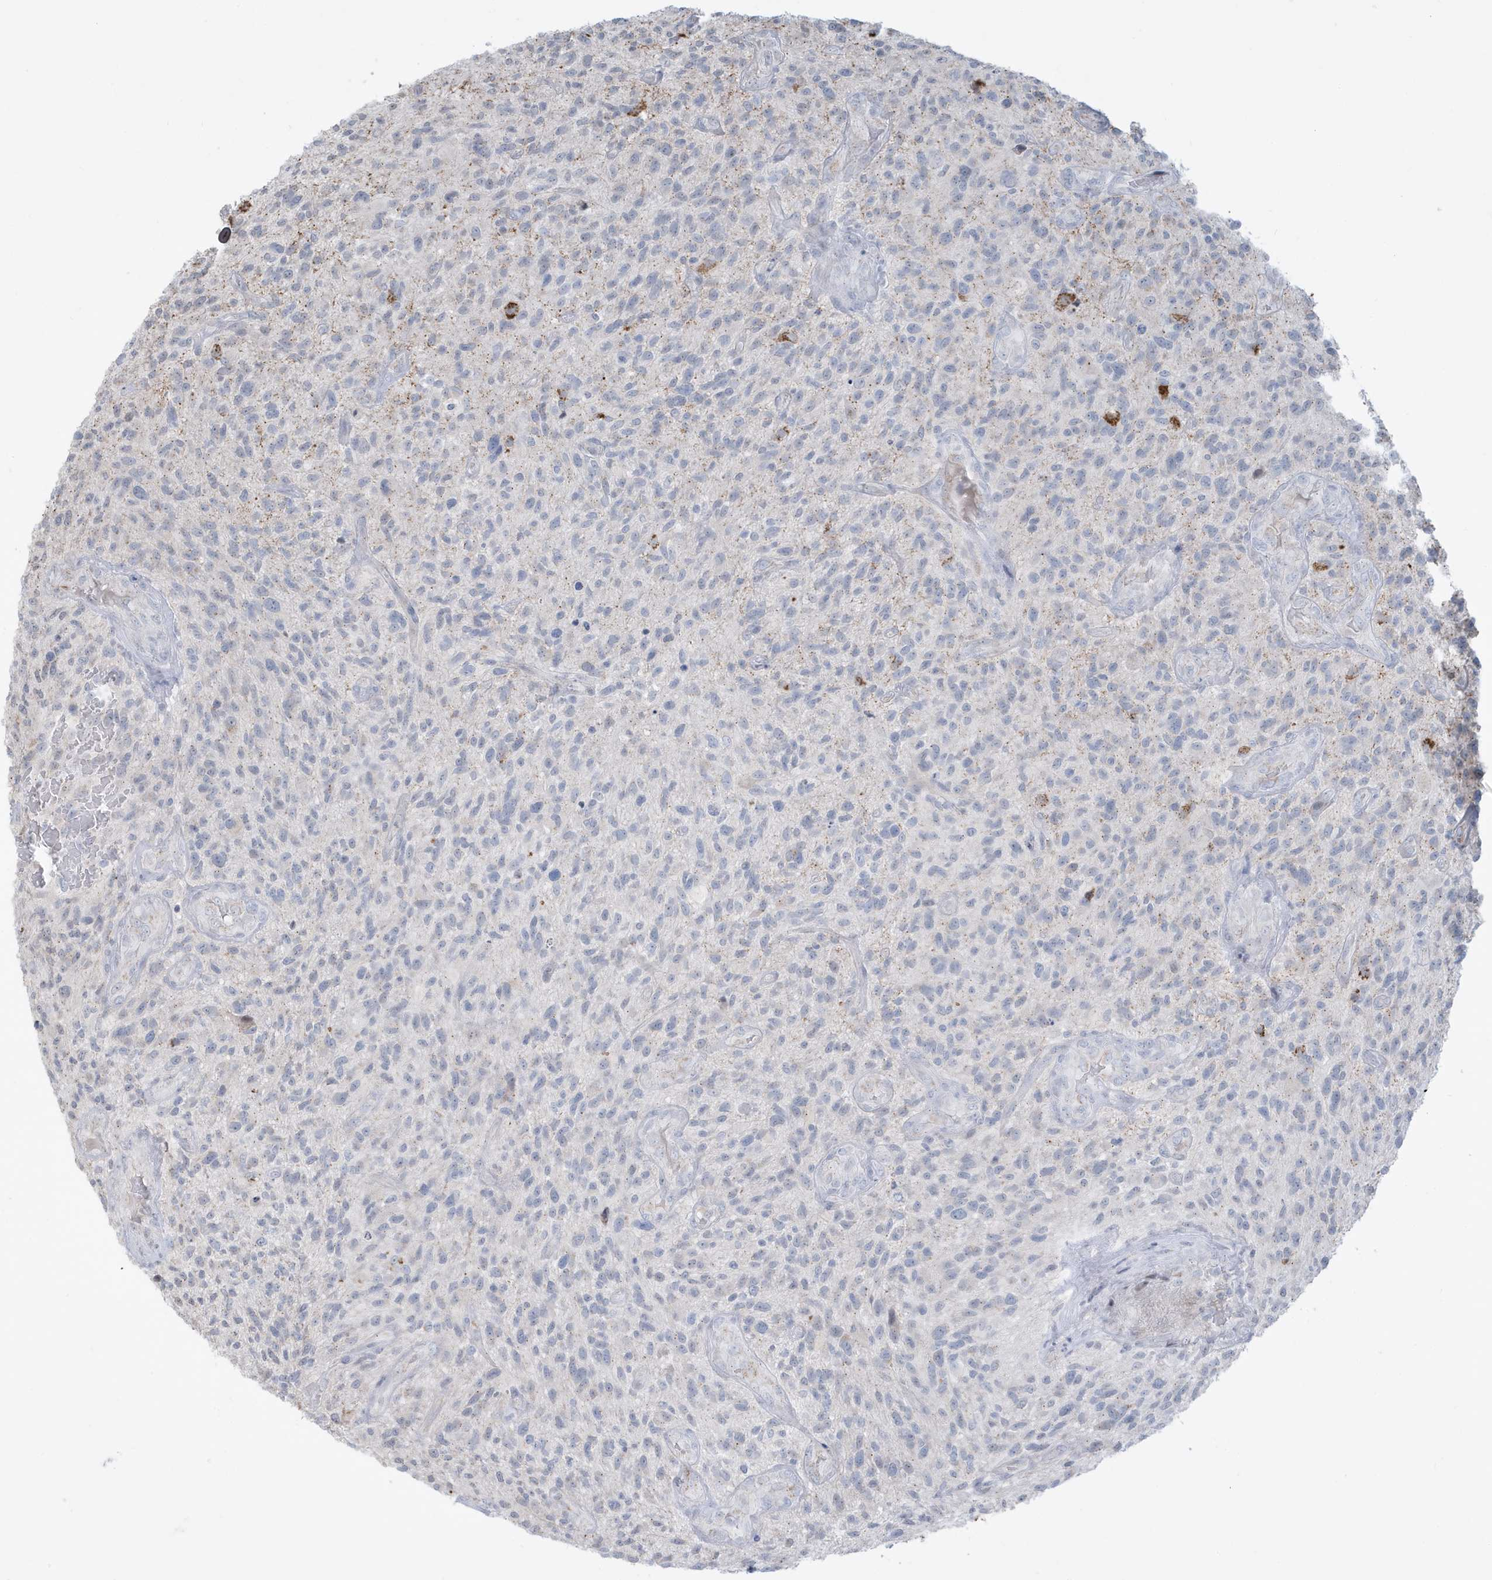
{"staining": {"intensity": "negative", "quantity": "none", "location": "none"}, "tissue": "glioma", "cell_type": "Tumor cells", "image_type": "cancer", "snomed": [{"axis": "morphology", "description": "Glioma, malignant, High grade"}, {"axis": "topography", "description": "Brain"}], "caption": "The photomicrograph displays no significant positivity in tumor cells of glioma.", "gene": "FNDC1", "patient": {"sex": "male", "age": 47}}